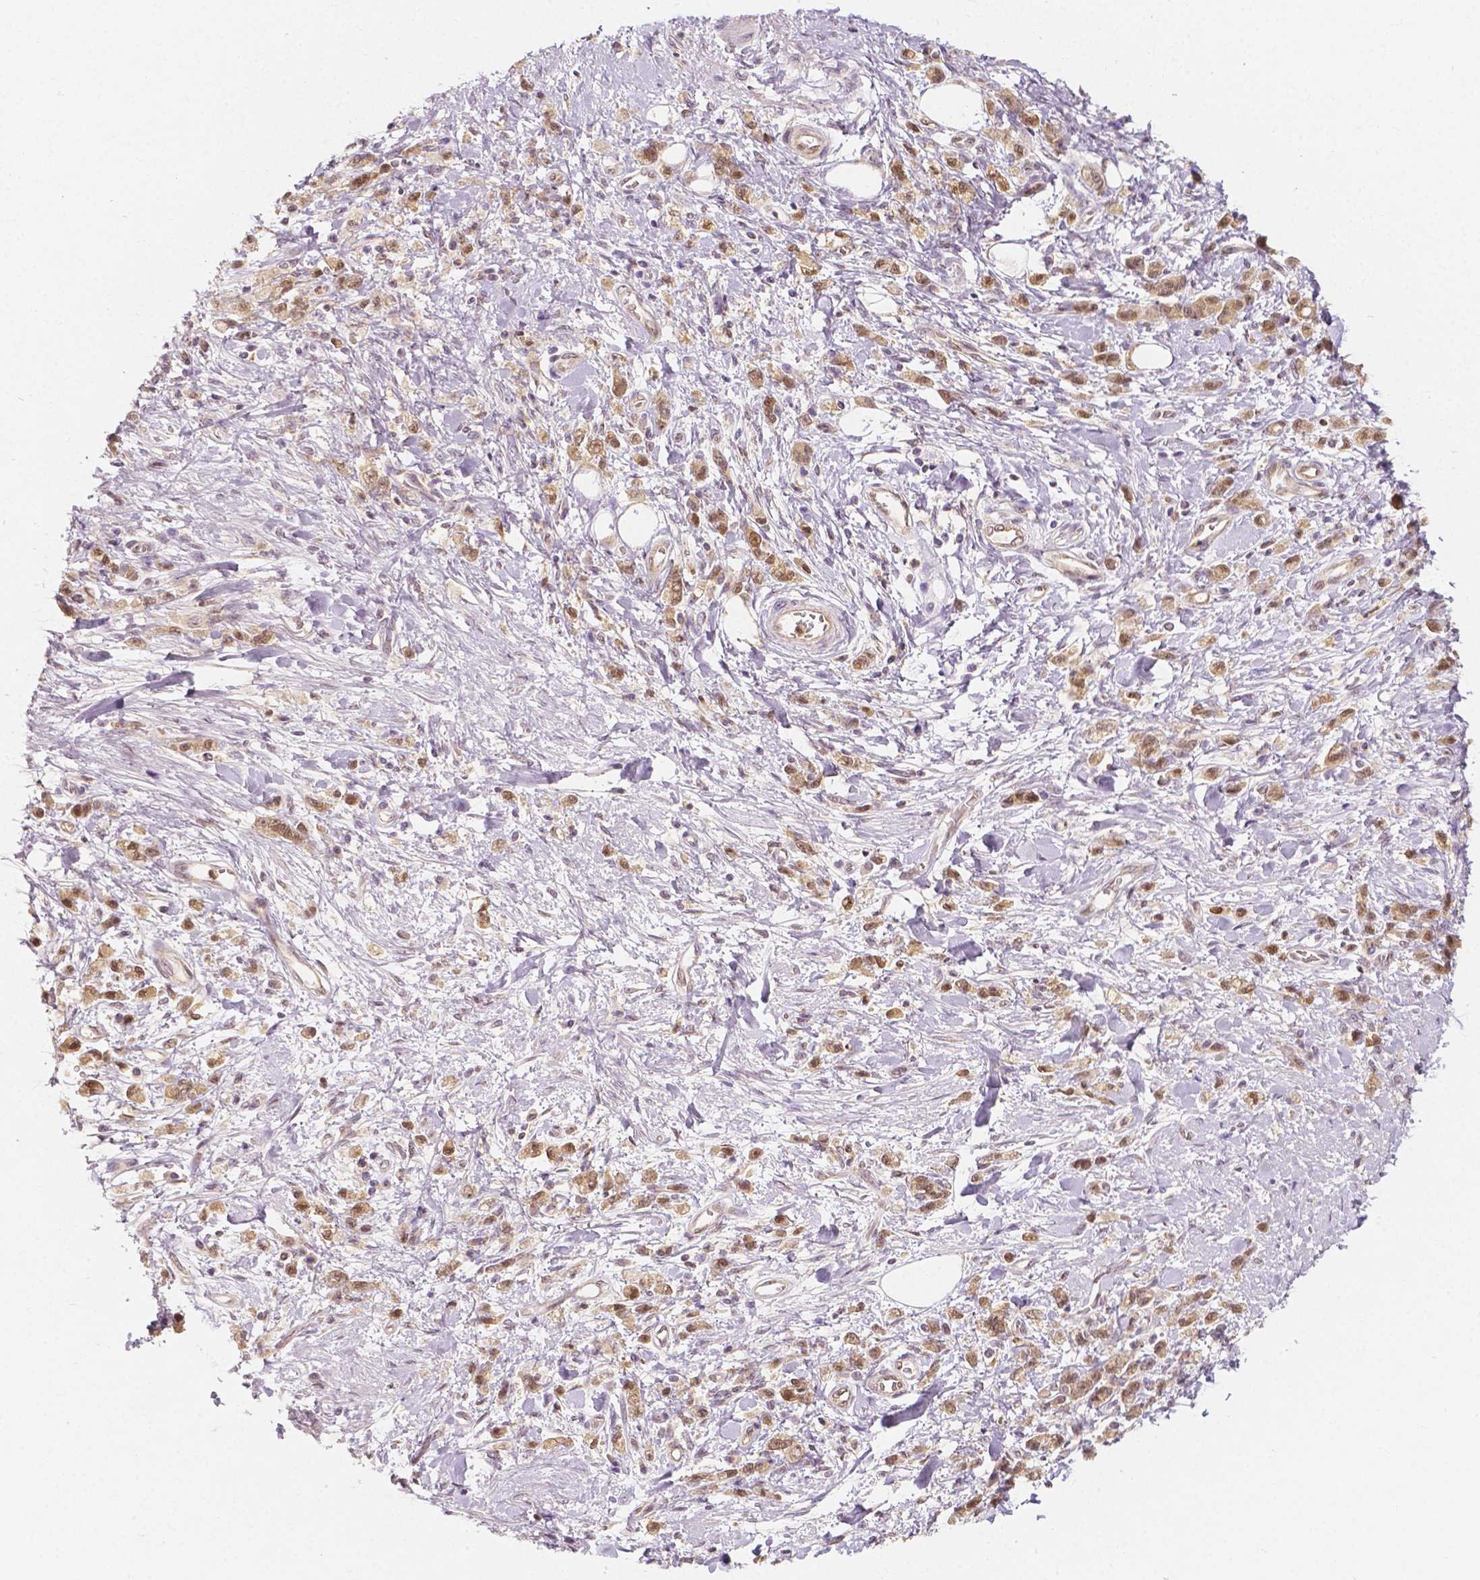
{"staining": {"intensity": "moderate", "quantity": ">75%", "location": "cytoplasmic/membranous,nuclear"}, "tissue": "stomach cancer", "cell_type": "Tumor cells", "image_type": "cancer", "snomed": [{"axis": "morphology", "description": "Adenocarcinoma, NOS"}, {"axis": "topography", "description": "Stomach"}], "caption": "Immunohistochemical staining of stomach adenocarcinoma exhibits medium levels of moderate cytoplasmic/membranous and nuclear protein staining in about >75% of tumor cells. Nuclei are stained in blue.", "gene": "NAPRT", "patient": {"sex": "male", "age": 77}}